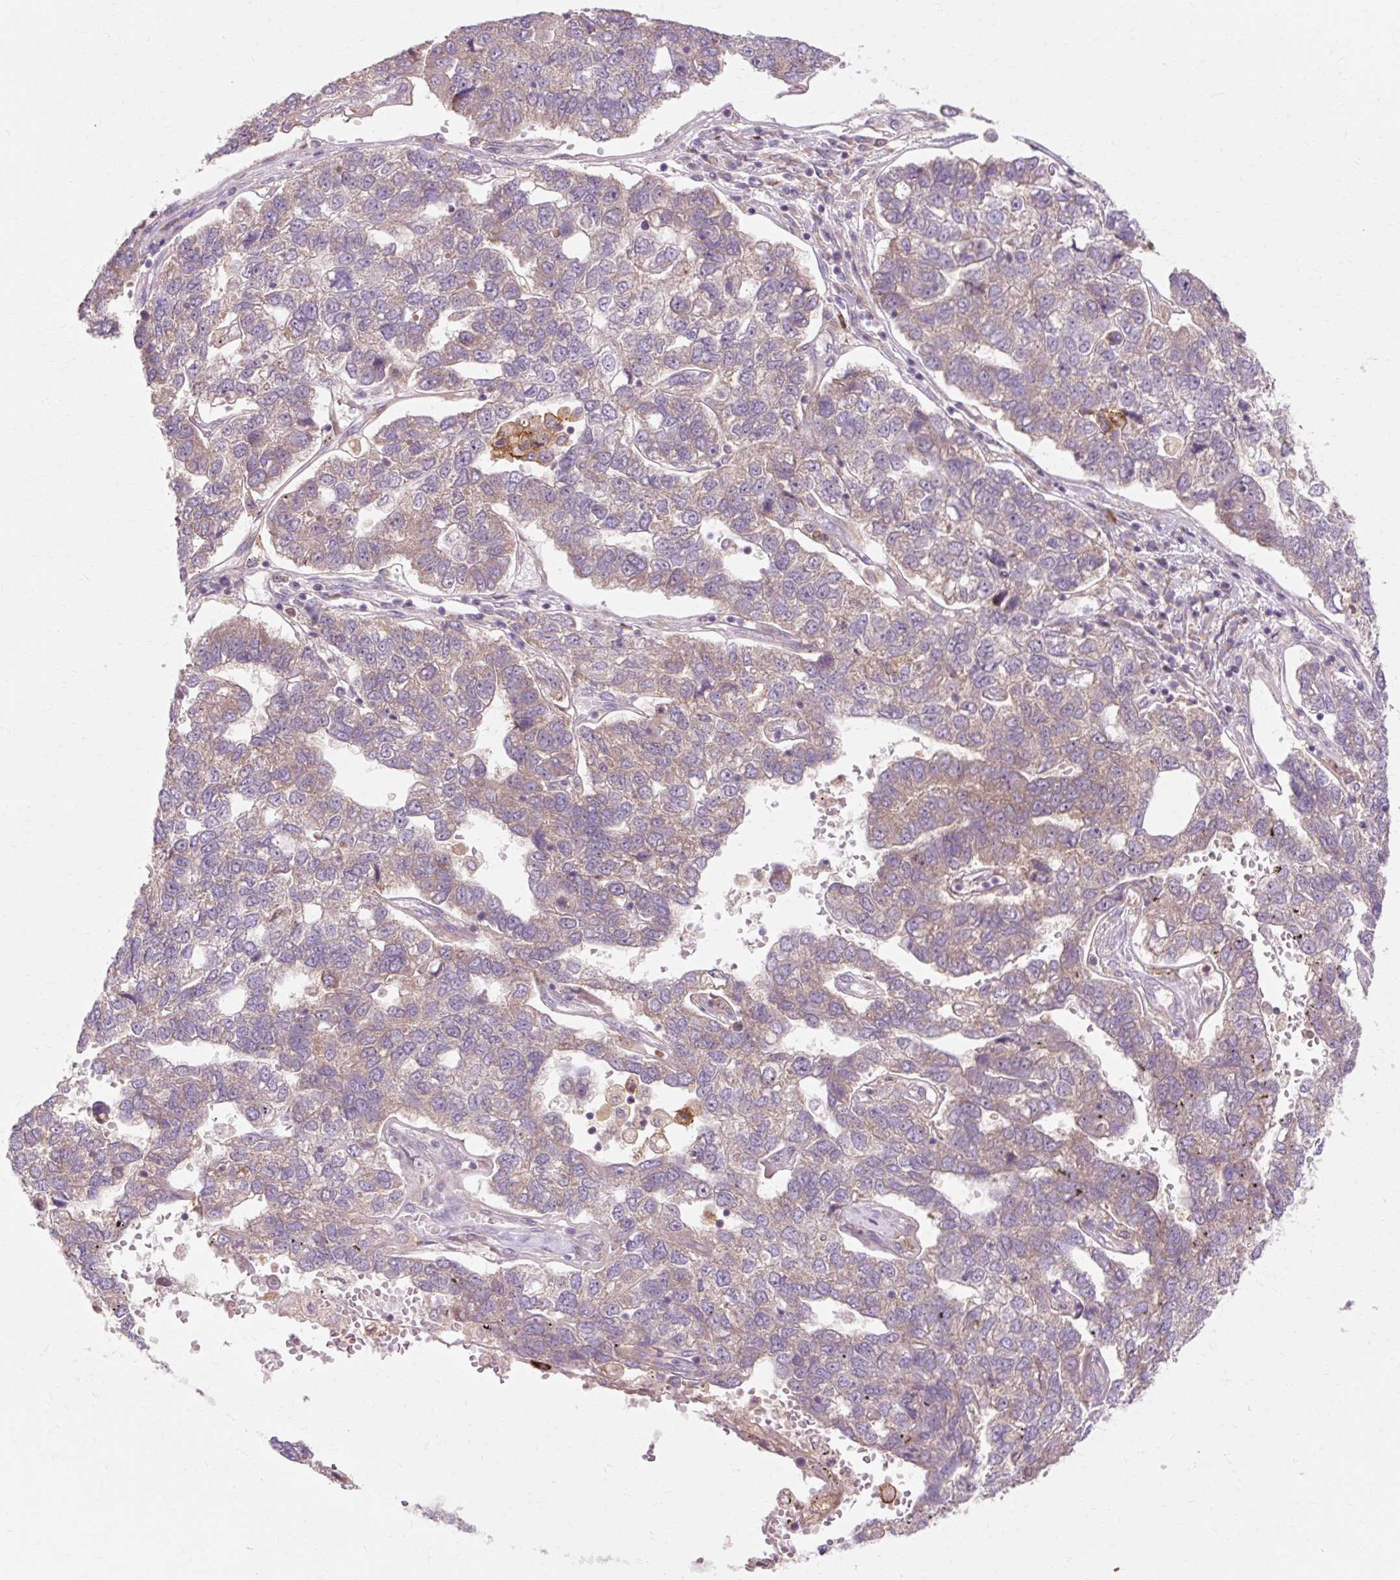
{"staining": {"intensity": "weak", "quantity": "<25%", "location": "cytoplasmic/membranous"}, "tissue": "pancreatic cancer", "cell_type": "Tumor cells", "image_type": "cancer", "snomed": [{"axis": "morphology", "description": "Adenocarcinoma, NOS"}, {"axis": "topography", "description": "Pancreas"}], "caption": "IHC of human adenocarcinoma (pancreatic) displays no expression in tumor cells.", "gene": "GEMIN2", "patient": {"sex": "female", "age": 61}}